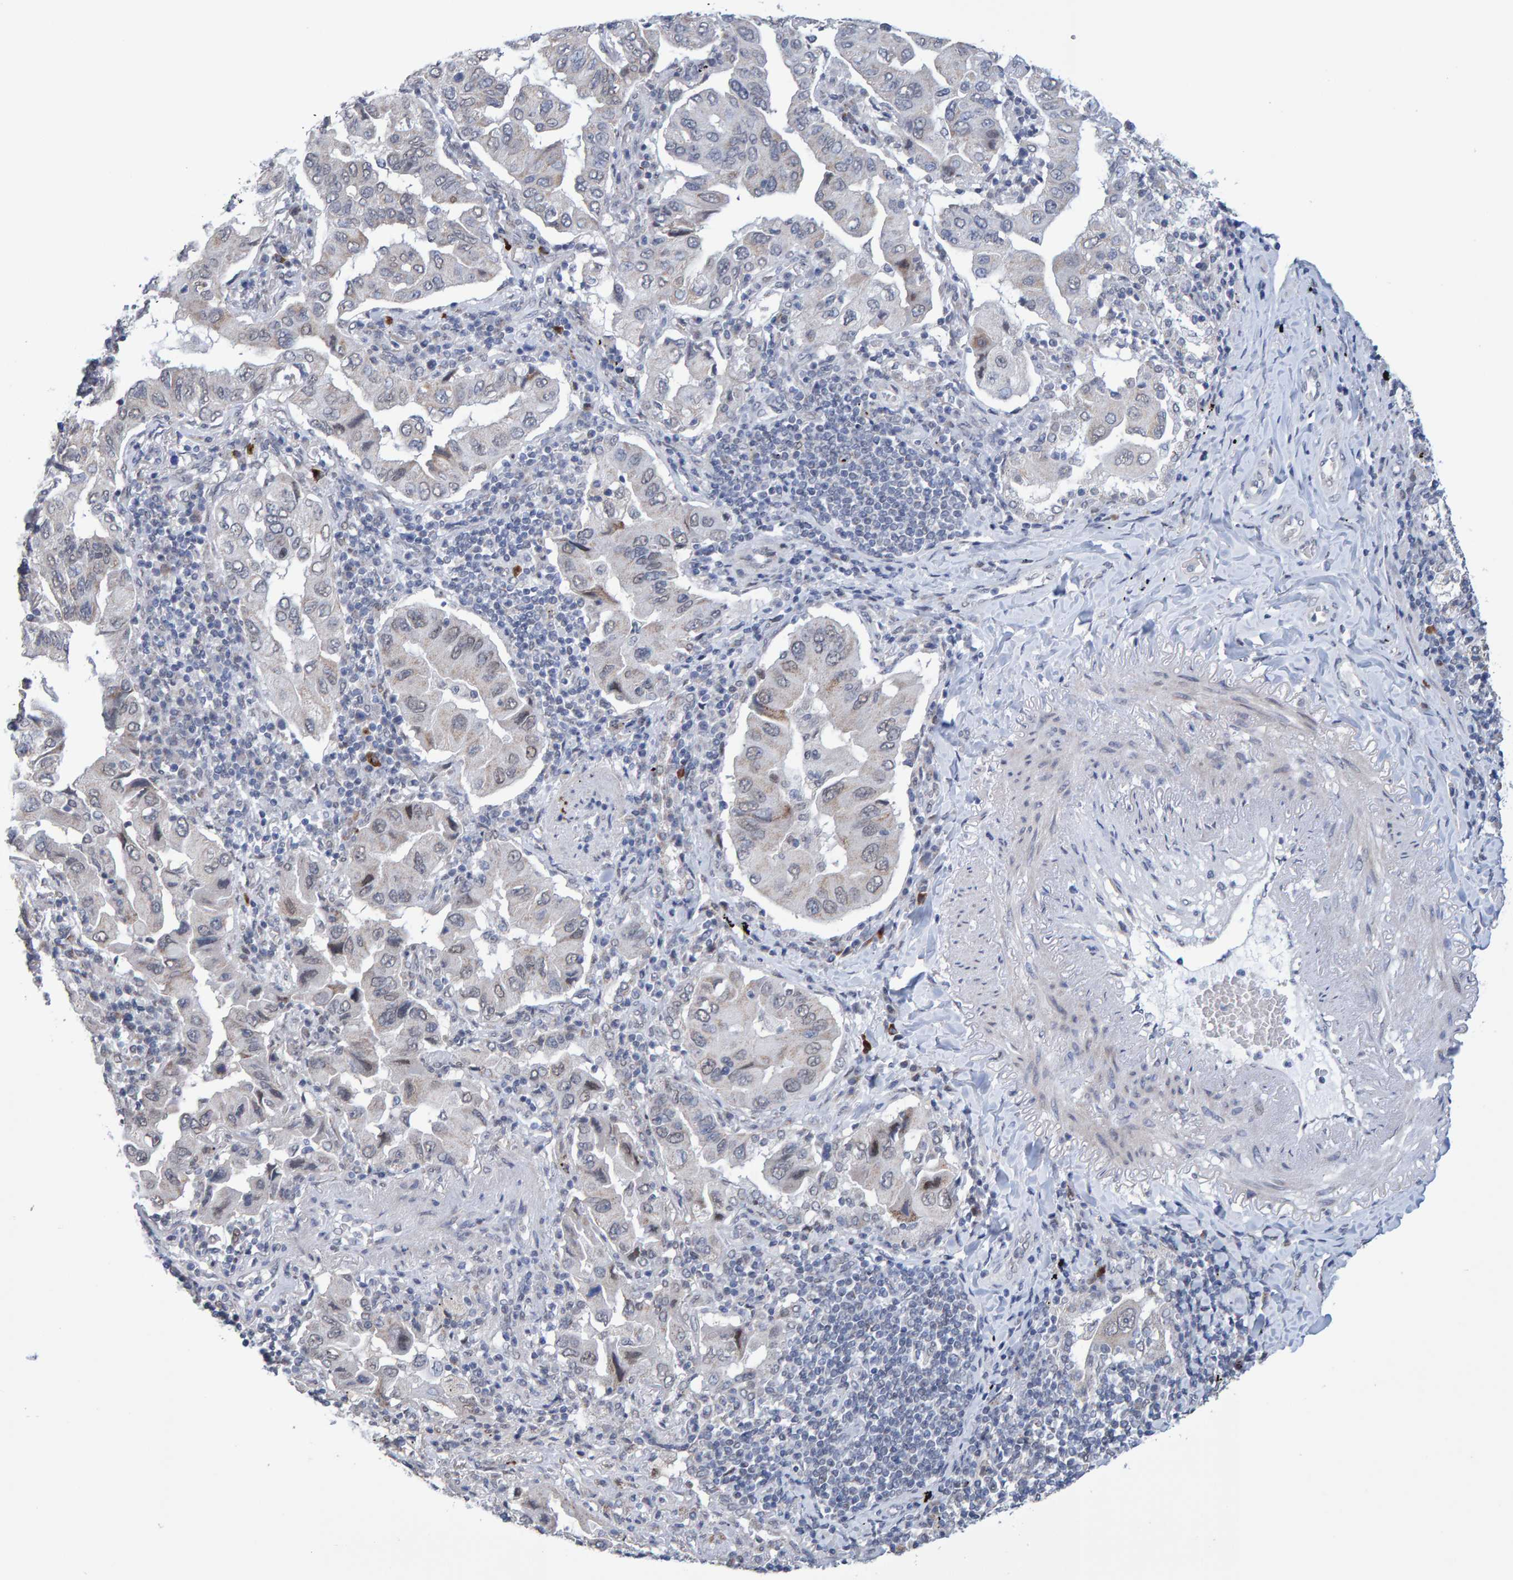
{"staining": {"intensity": "weak", "quantity": "<25%", "location": "cytoplasmic/membranous"}, "tissue": "lung cancer", "cell_type": "Tumor cells", "image_type": "cancer", "snomed": [{"axis": "morphology", "description": "Adenocarcinoma, NOS"}, {"axis": "topography", "description": "Lung"}], "caption": "This histopathology image is of lung cancer (adenocarcinoma) stained with IHC to label a protein in brown with the nuclei are counter-stained blue. There is no expression in tumor cells.", "gene": "USP43", "patient": {"sex": "female", "age": 65}}